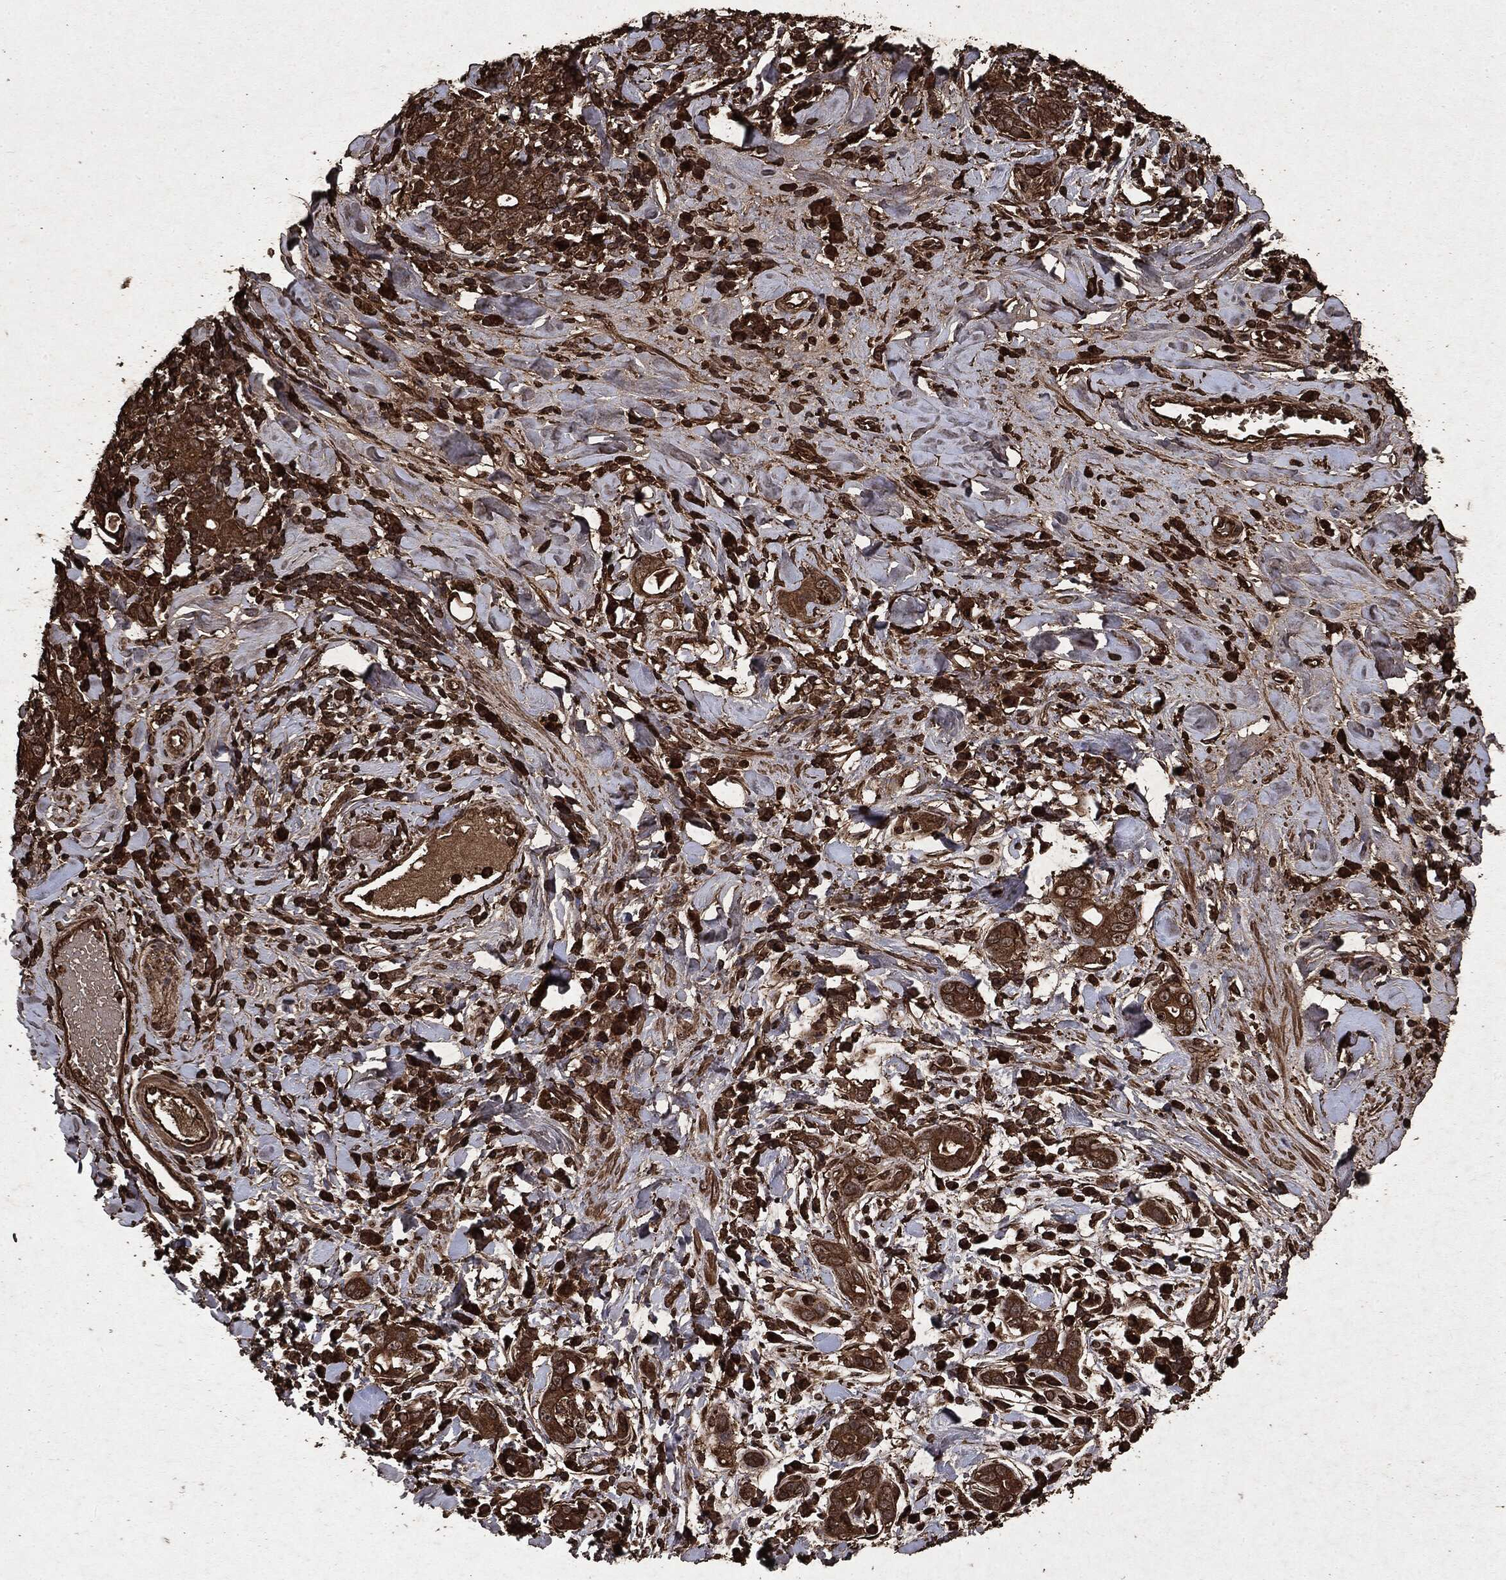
{"staining": {"intensity": "strong", "quantity": ">75%", "location": "cytoplasmic/membranous"}, "tissue": "stomach cancer", "cell_type": "Tumor cells", "image_type": "cancer", "snomed": [{"axis": "morphology", "description": "Adenocarcinoma, NOS"}, {"axis": "topography", "description": "Stomach"}], "caption": "Protein staining exhibits strong cytoplasmic/membranous staining in approximately >75% of tumor cells in stomach cancer.", "gene": "ARAF", "patient": {"sex": "male", "age": 79}}